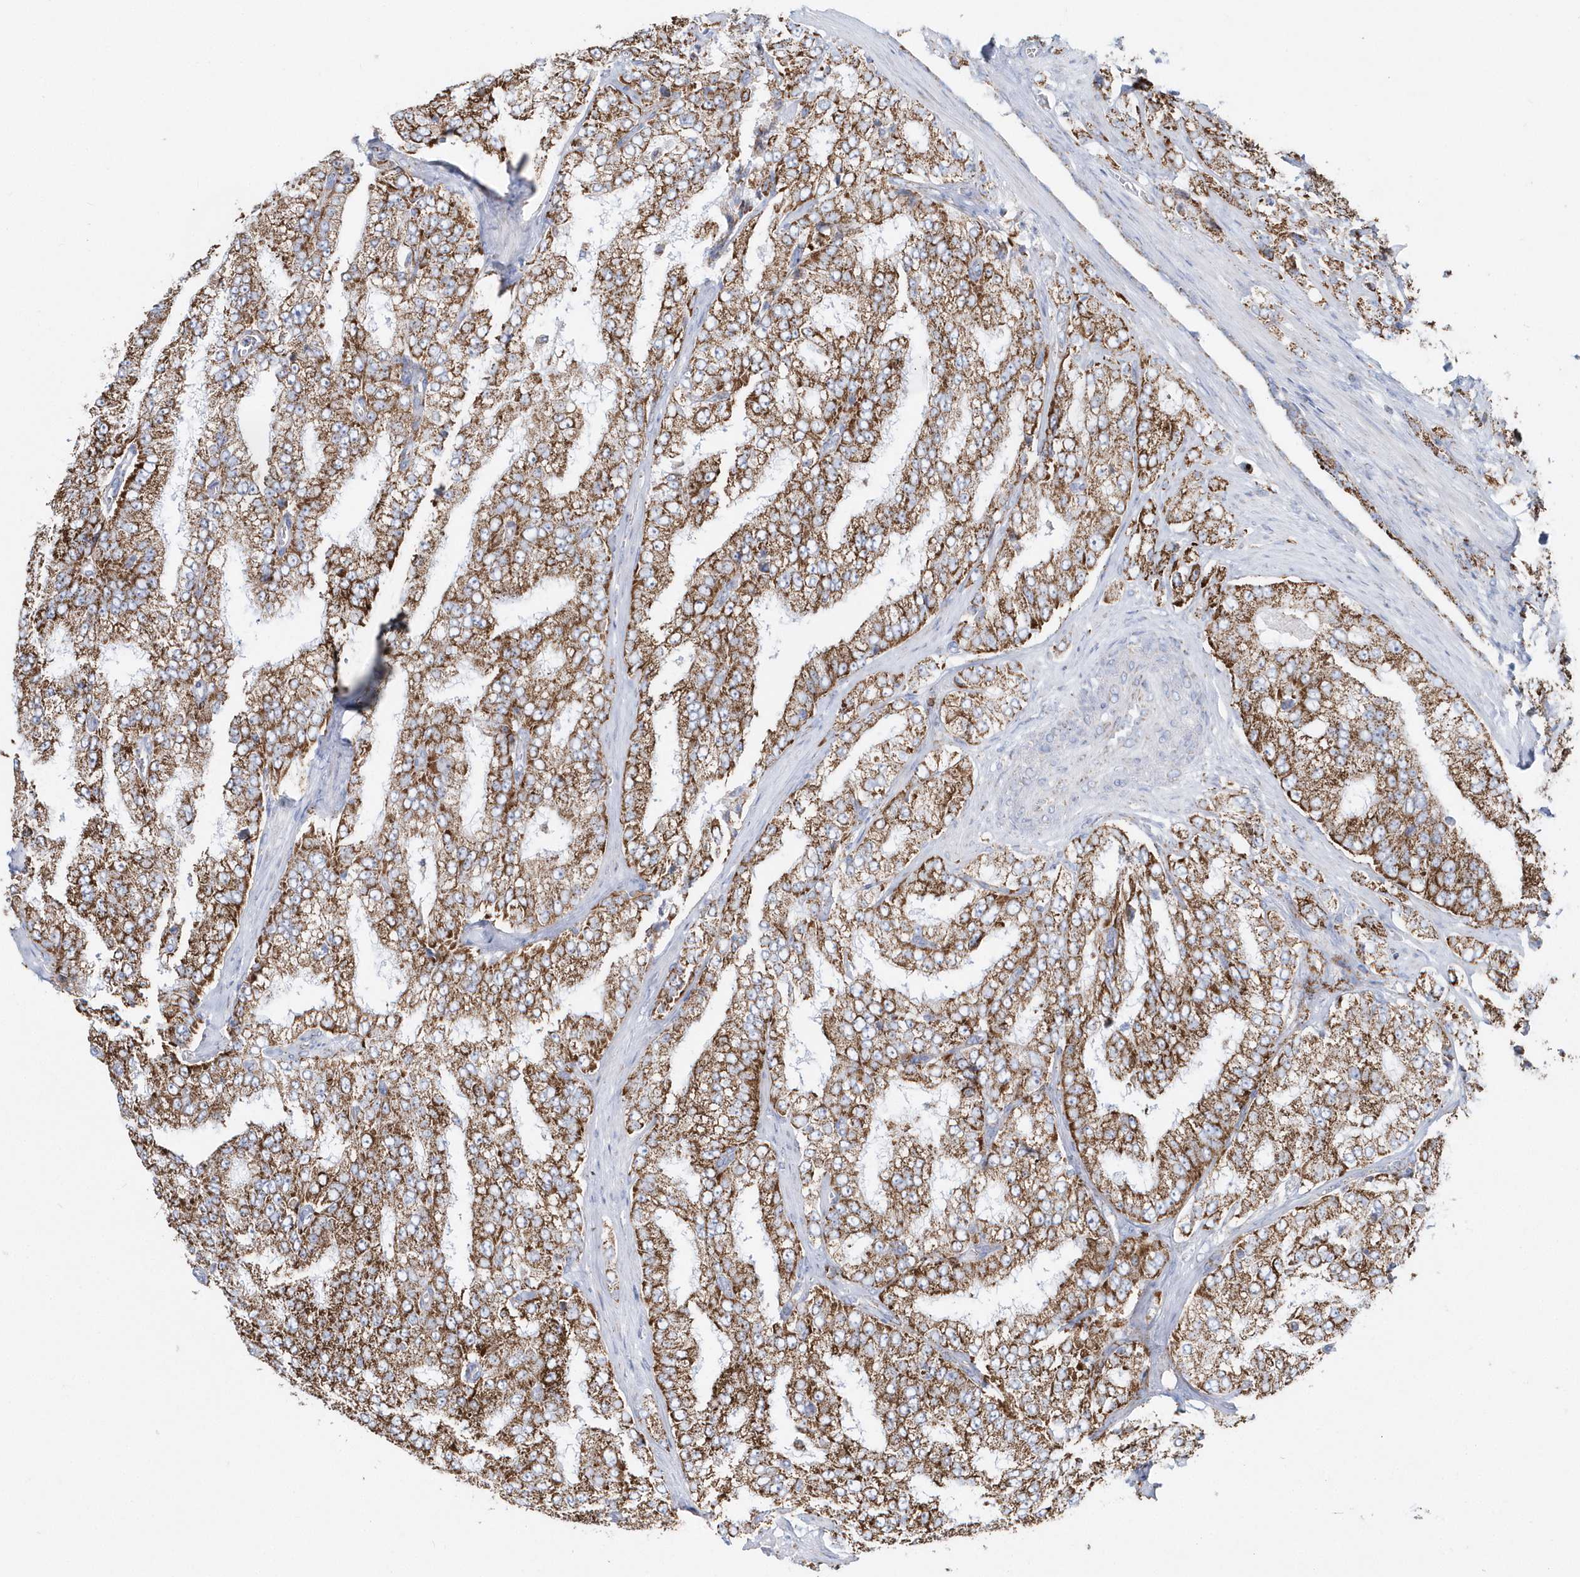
{"staining": {"intensity": "moderate", "quantity": ">75%", "location": "cytoplasmic/membranous"}, "tissue": "prostate cancer", "cell_type": "Tumor cells", "image_type": "cancer", "snomed": [{"axis": "morphology", "description": "Adenocarcinoma, High grade"}, {"axis": "topography", "description": "Prostate"}], "caption": "Brown immunohistochemical staining in prostate cancer (high-grade adenocarcinoma) reveals moderate cytoplasmic/membranous positivity in approximately >75% of tumor cells. Nuclei are stained in blue.", "gene": "TMCO6", "patient": {"sex": "male", "age": 58}}